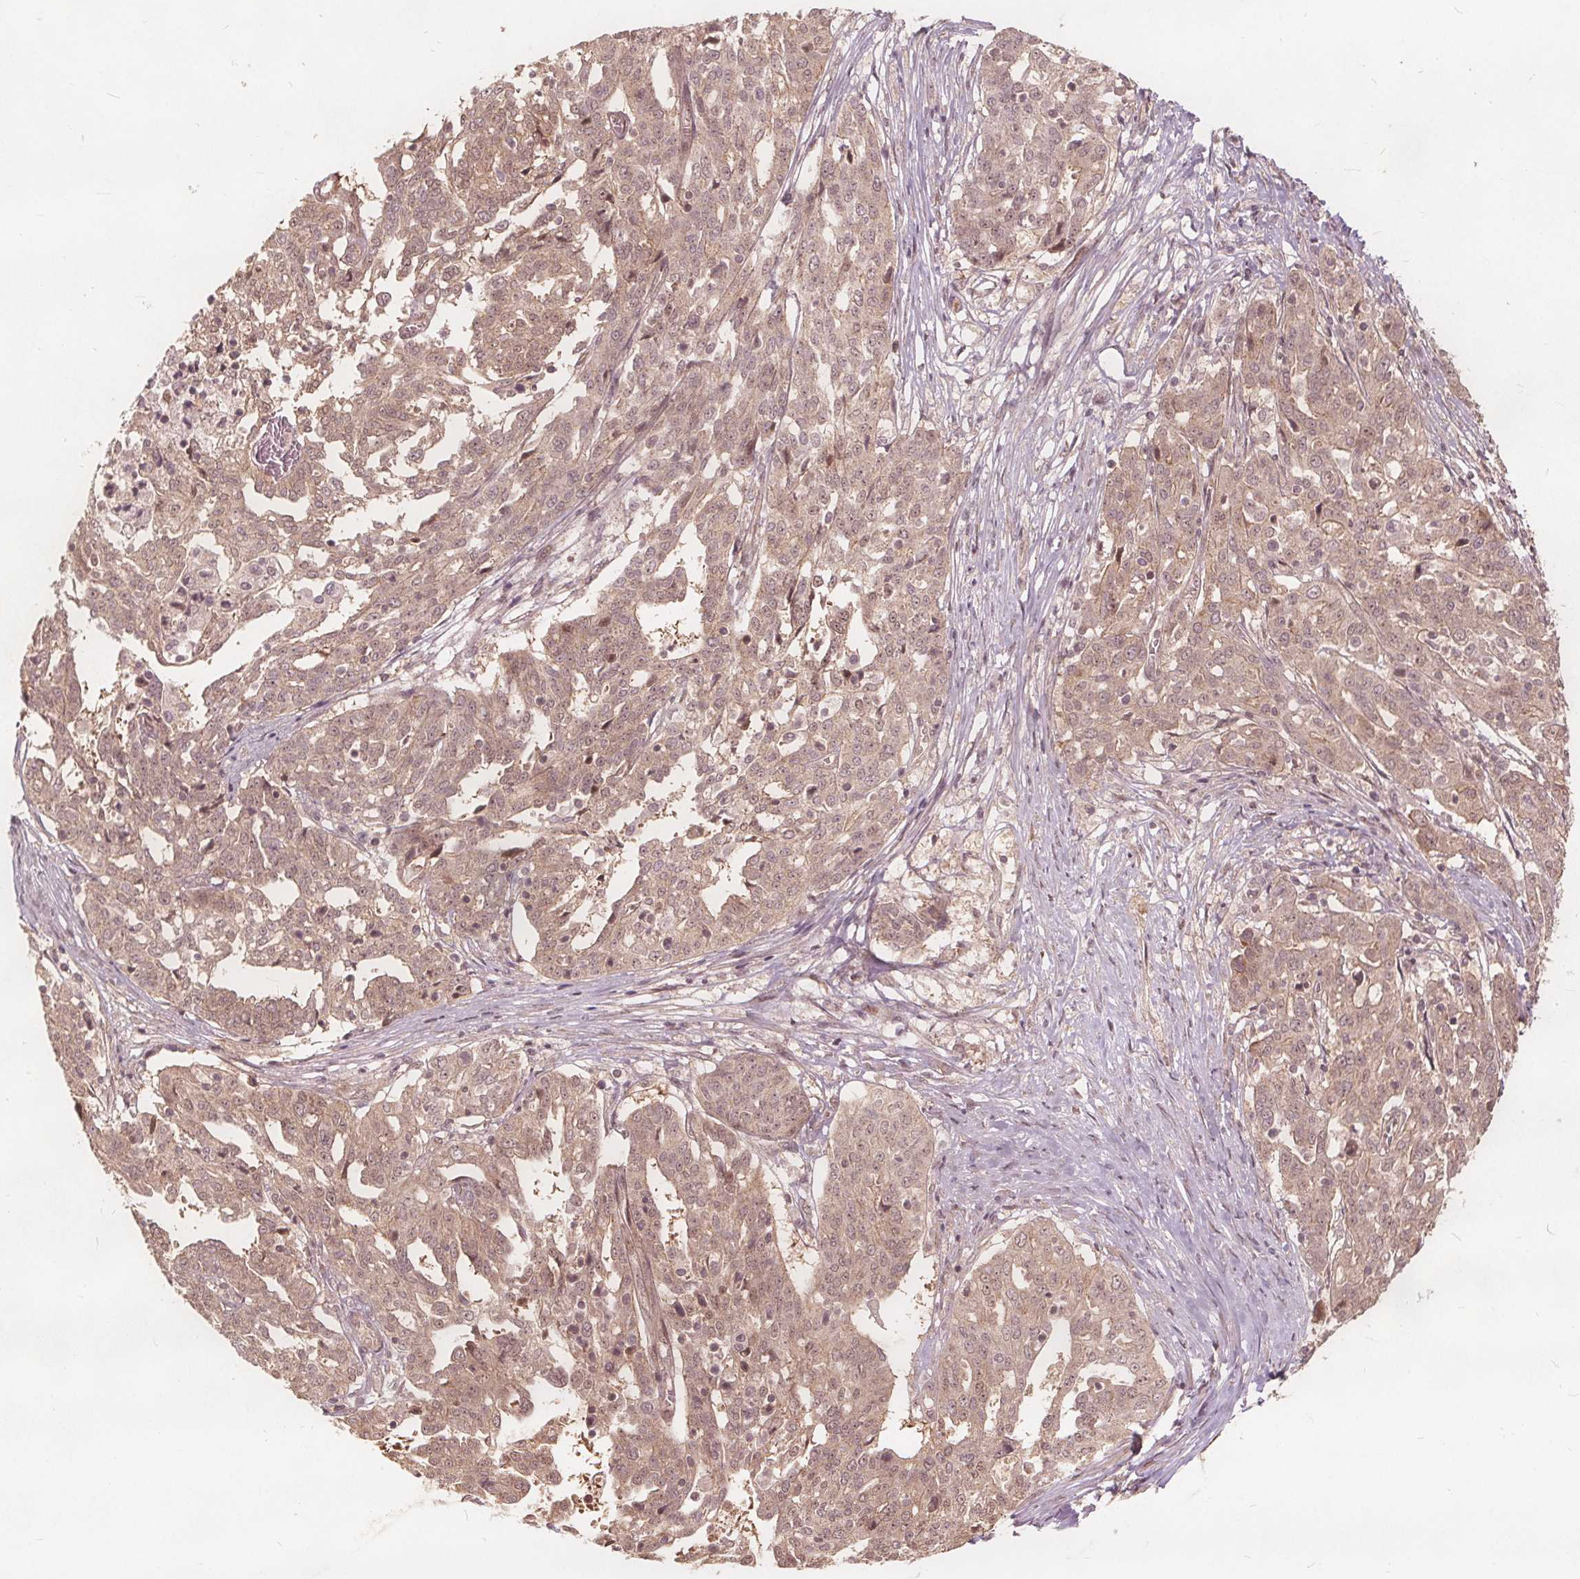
{"staining": {"intensity": "weak", "quantity": ">75%", "location": "cytoplasmic/membranous"}, "tissue": "ovarian cancer", "cell_type": "Tumor cells", "image_type": "cancer", "snomed": [{"axis": "morphology", "description": "Cystadenocarcinoma, serous, NOS"}, {"axis": "topography", "description": "Ovary"}], "caption": "The immunohistochemical stain labels weak cytoplasmic/membranous positivity in tumor cells of ovarian cancer (serous cystadenocarcinoma) tissue. The staining was performed using DAB (3,3'-diaminobenzidine), with brown indicating positive protein expression. Nuclei are stained blue with hematoxylin.", "gene": "PPP1CB", "patient": {"sex": "female", "age": 67}}